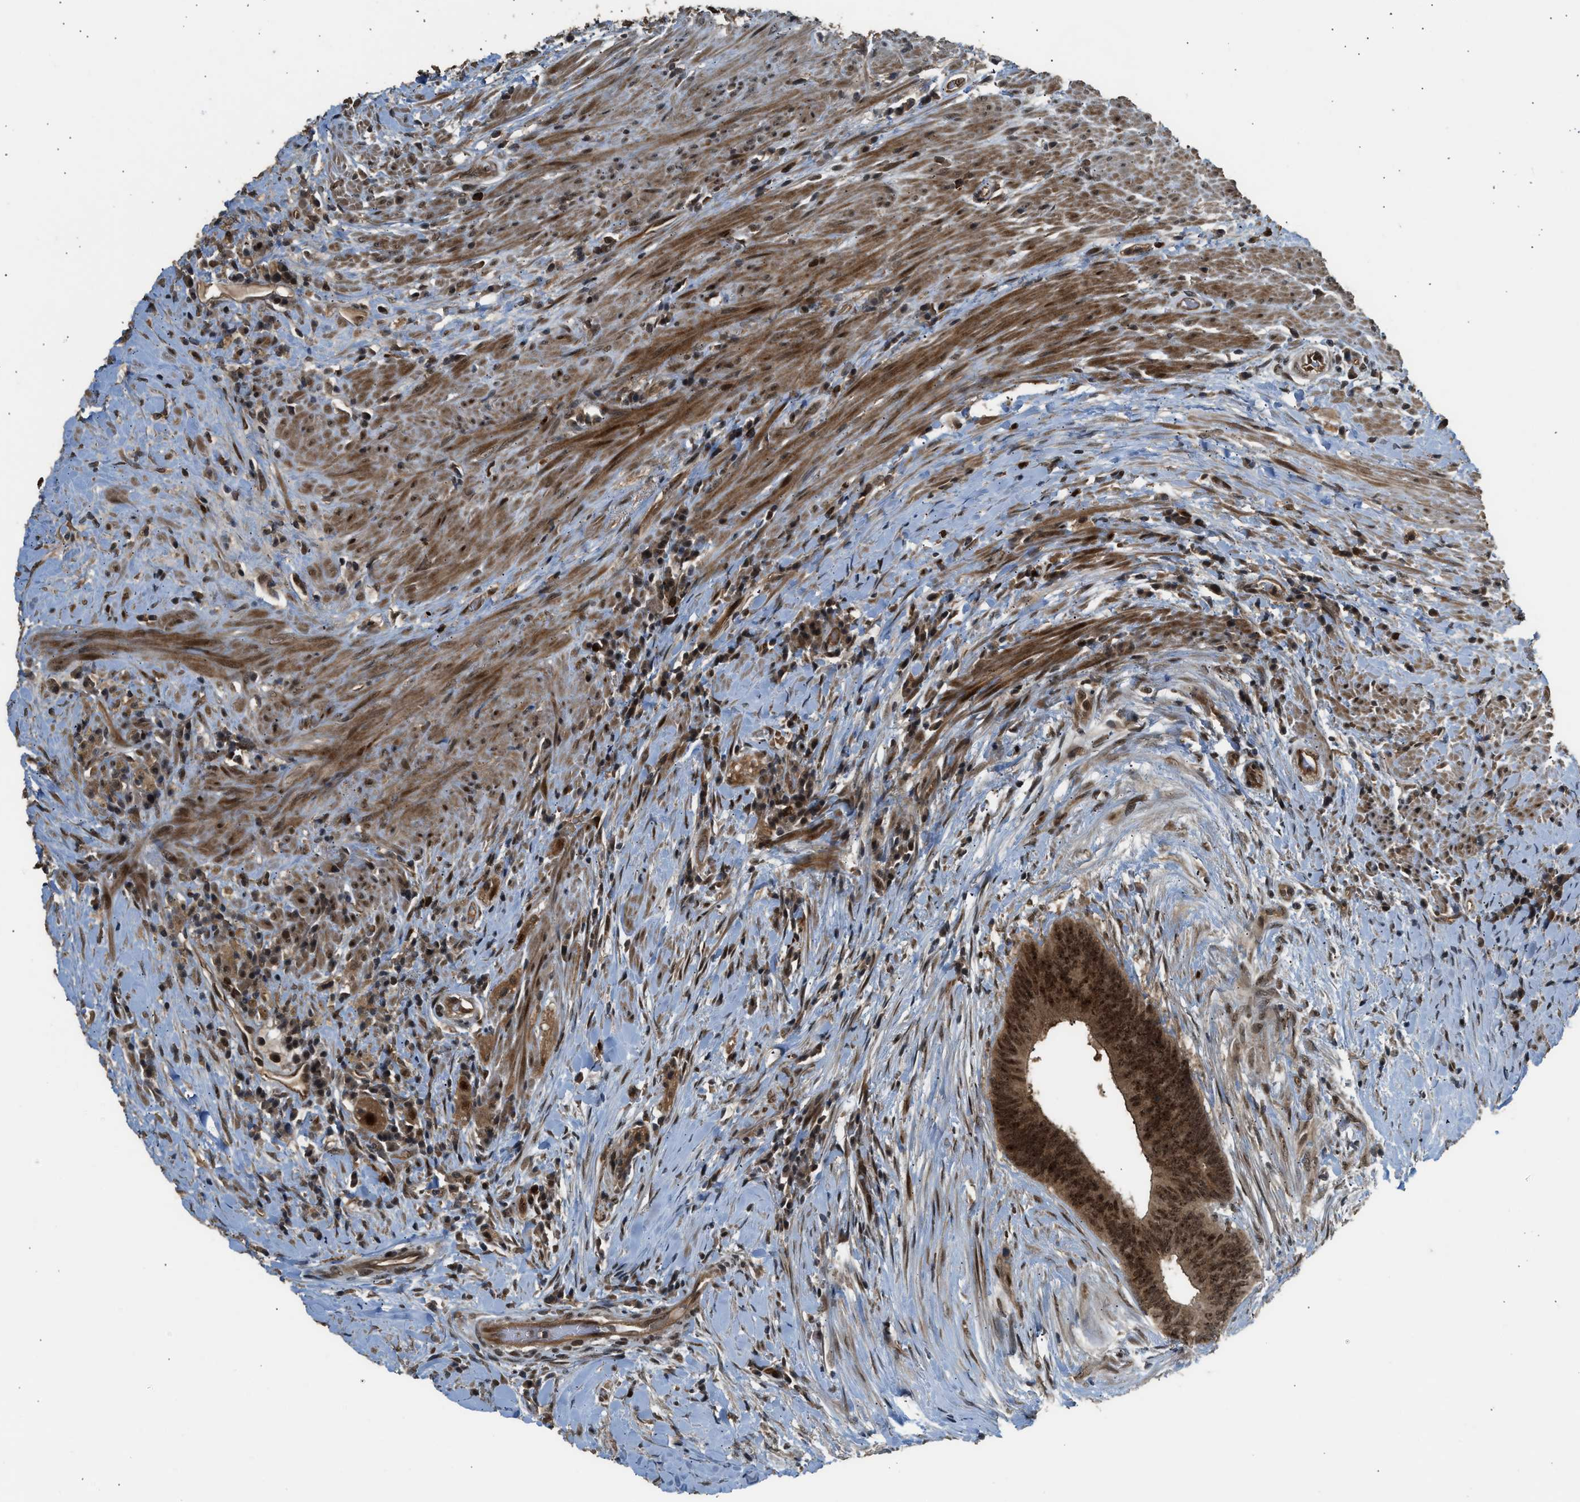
{"staining": {"intensity": "strong", "quantity": ">75%", "location": "cytoplasmic/membranous,nuclear"}, "tissue": "colorectal cancer", "cell_type": "Tumor cells", "image_type": "cancer", "snomed": [{"axis": "morphology", "description": "Adenocarcinoma, NOS"}, {"axis": "topography", "description": "Rectum"}], "caption": "Human adenocarcinoma (colorectal) stained with a brown dye reveals strong cytoplasmic/membranous and nuclear positive staining in about >75% of tumor cells.", "gene": "GET1", "patient": {"sex": "male", "age": 72}}